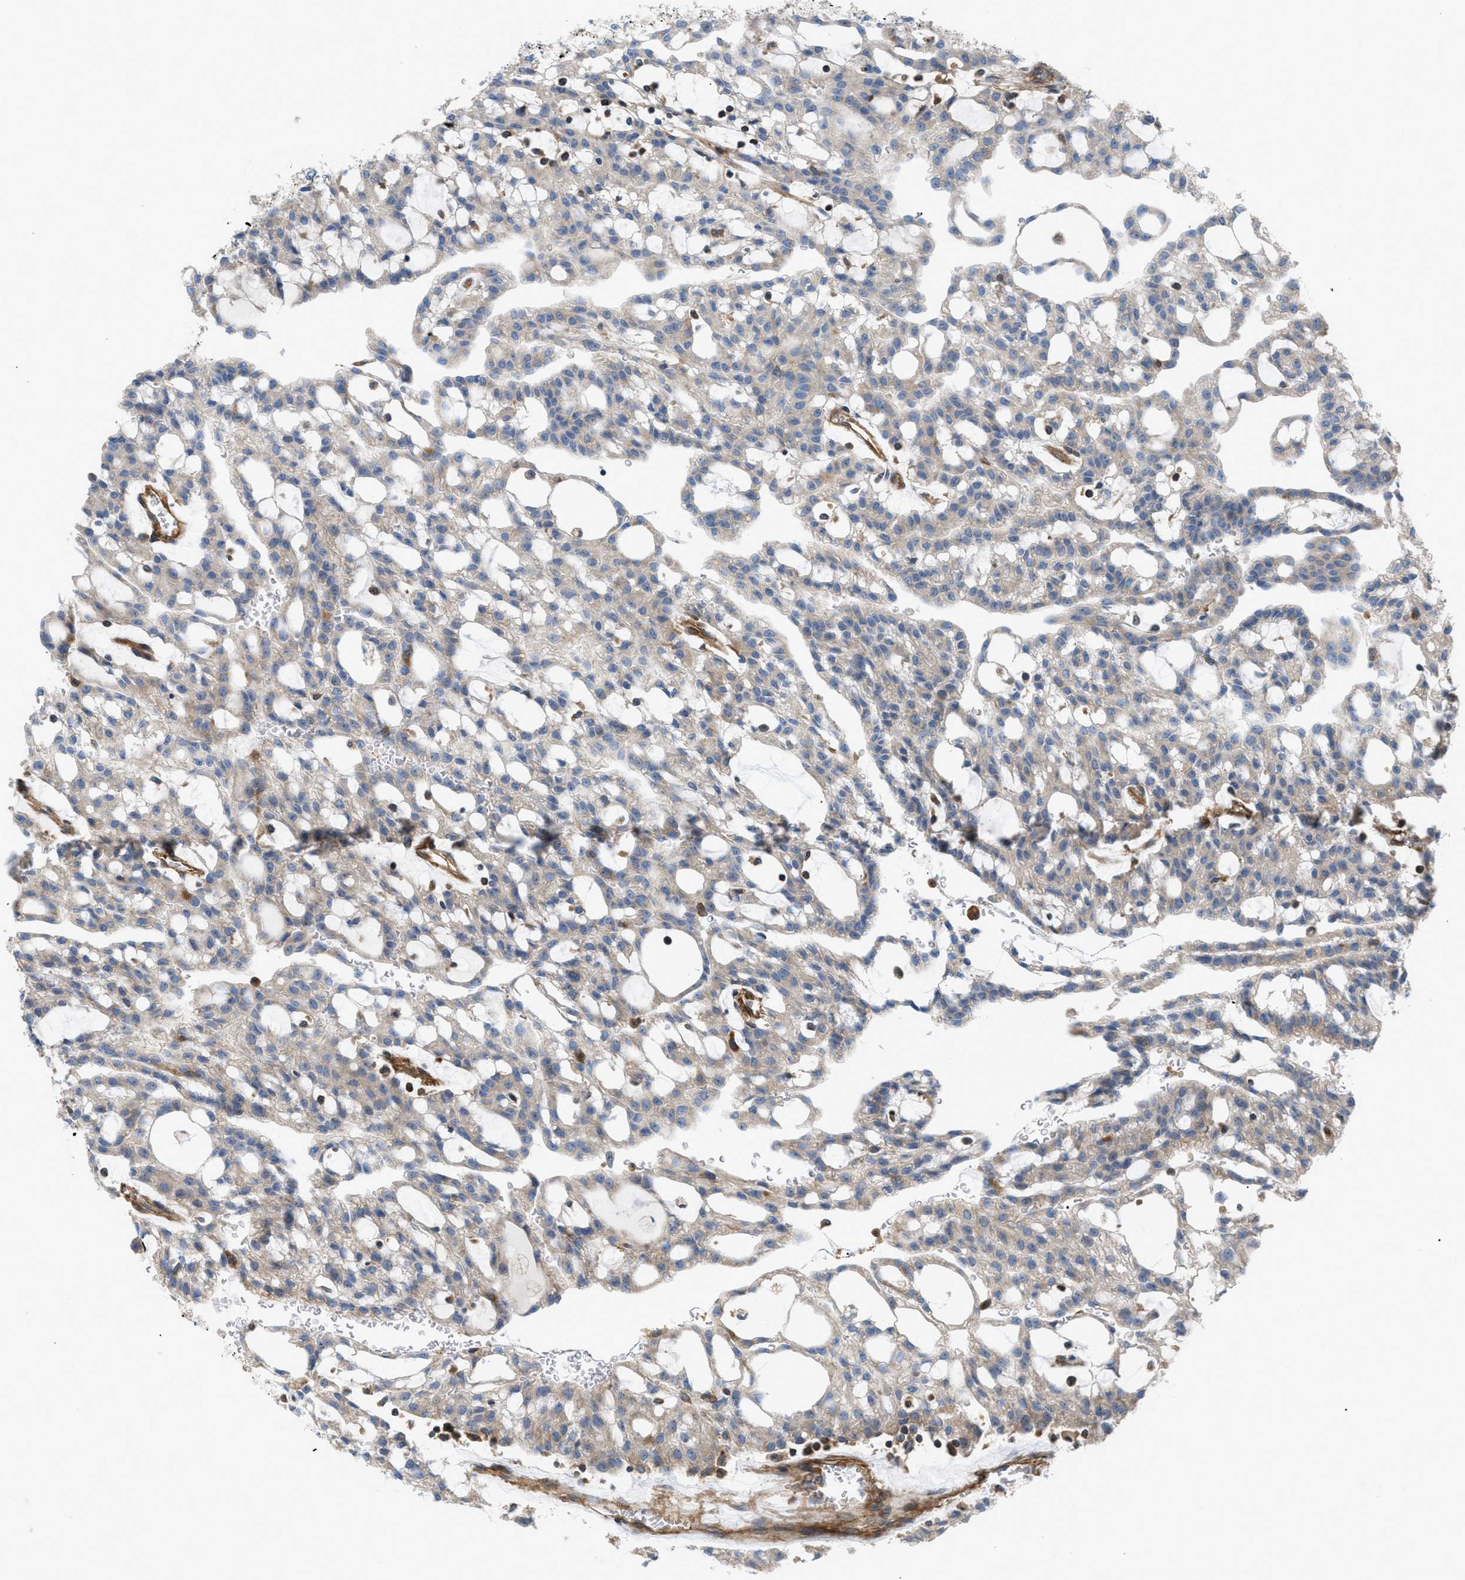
{"staining": {"intensity": "negative", "quantity": "none", "location": "none"}, "tissue": "renal cancer", "cell_type": "Tumor cells", "image_type": "cancer", "snomed": [{"axis": "morphology", "description": "Adenocarcinoma, NOS"}, {"axis": "topography", "description": "Kidney"}], "caption": "Immunohistochemistry (IHC) of human renal cancer (adenocarcinoma) reveals no positivity in tumor cells. Brightfield microscopy of immunohistochemistry stained with DAB (3,3'-diaminobenzidine) (brown) and hematoxylin (blue), captured at high magnification.", "gene": "ATP2A3", "patient": {"sex": "male", "age": 63}}